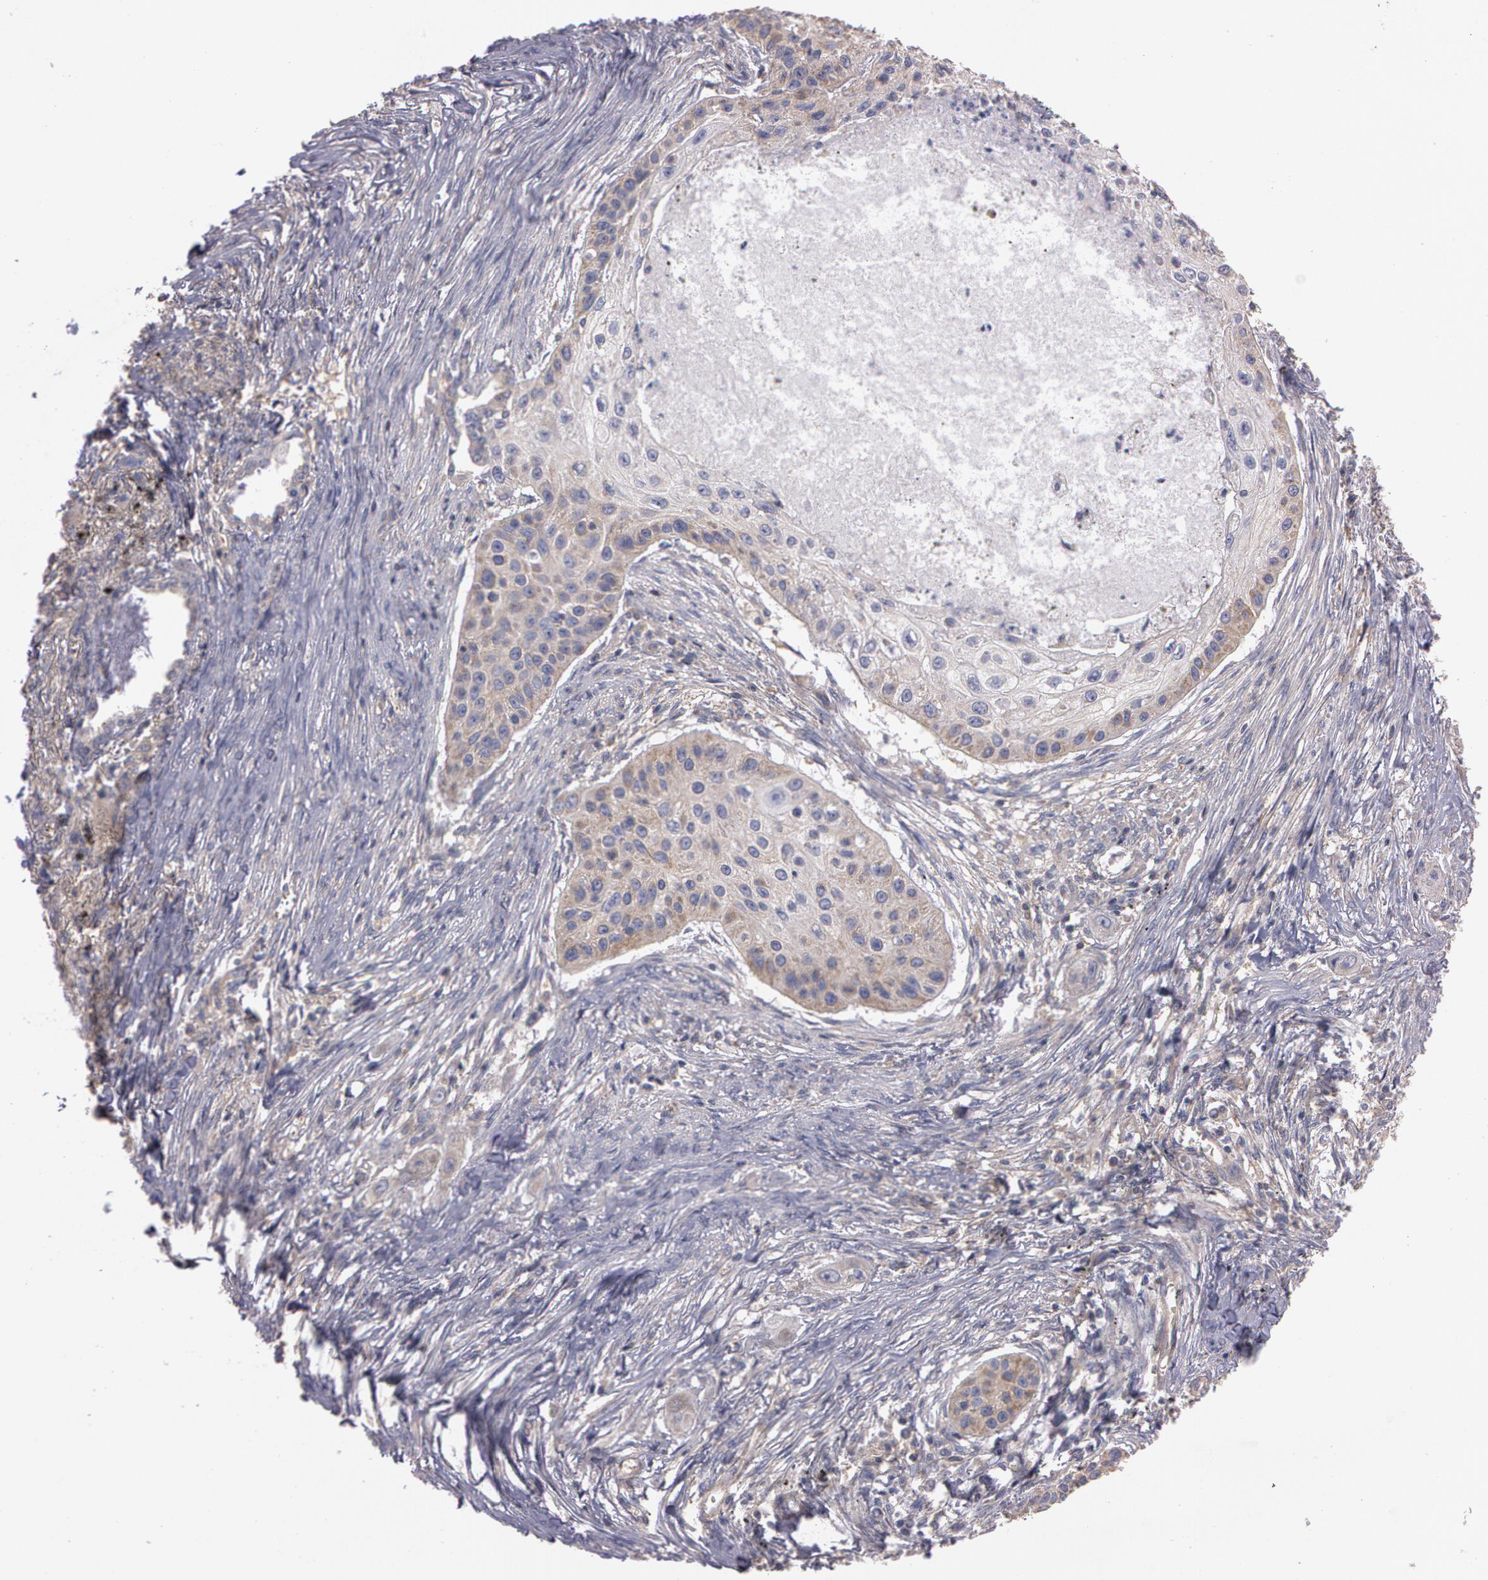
{"staining": {"intensity": "weak", "quantity": "25%-75%", "location": "cytoplasmic/membranous"}, "tissue": "lung cancer", "cell_type": "Tumor cells", "image_type": "cancer", "snomed": [{"axis": "morphology", "description": "Squamous cell carcinoma, NOS"}, {"axis": "topography", "description": "Lung"}], "caption": "Protein expression analysis of human squamous cell carcinoma (lung) reveals weak cytoplasmic/membranous expression in approximately 25%-75% of tumor cells. Using DAB (3,3'-diaminobenzidine) (brown) and hematoxylin (blue) stains, captured at high magnification using brightfield microscopy.", "gene": "NEK9", "patient": {"sex": "male", "age": 71}}